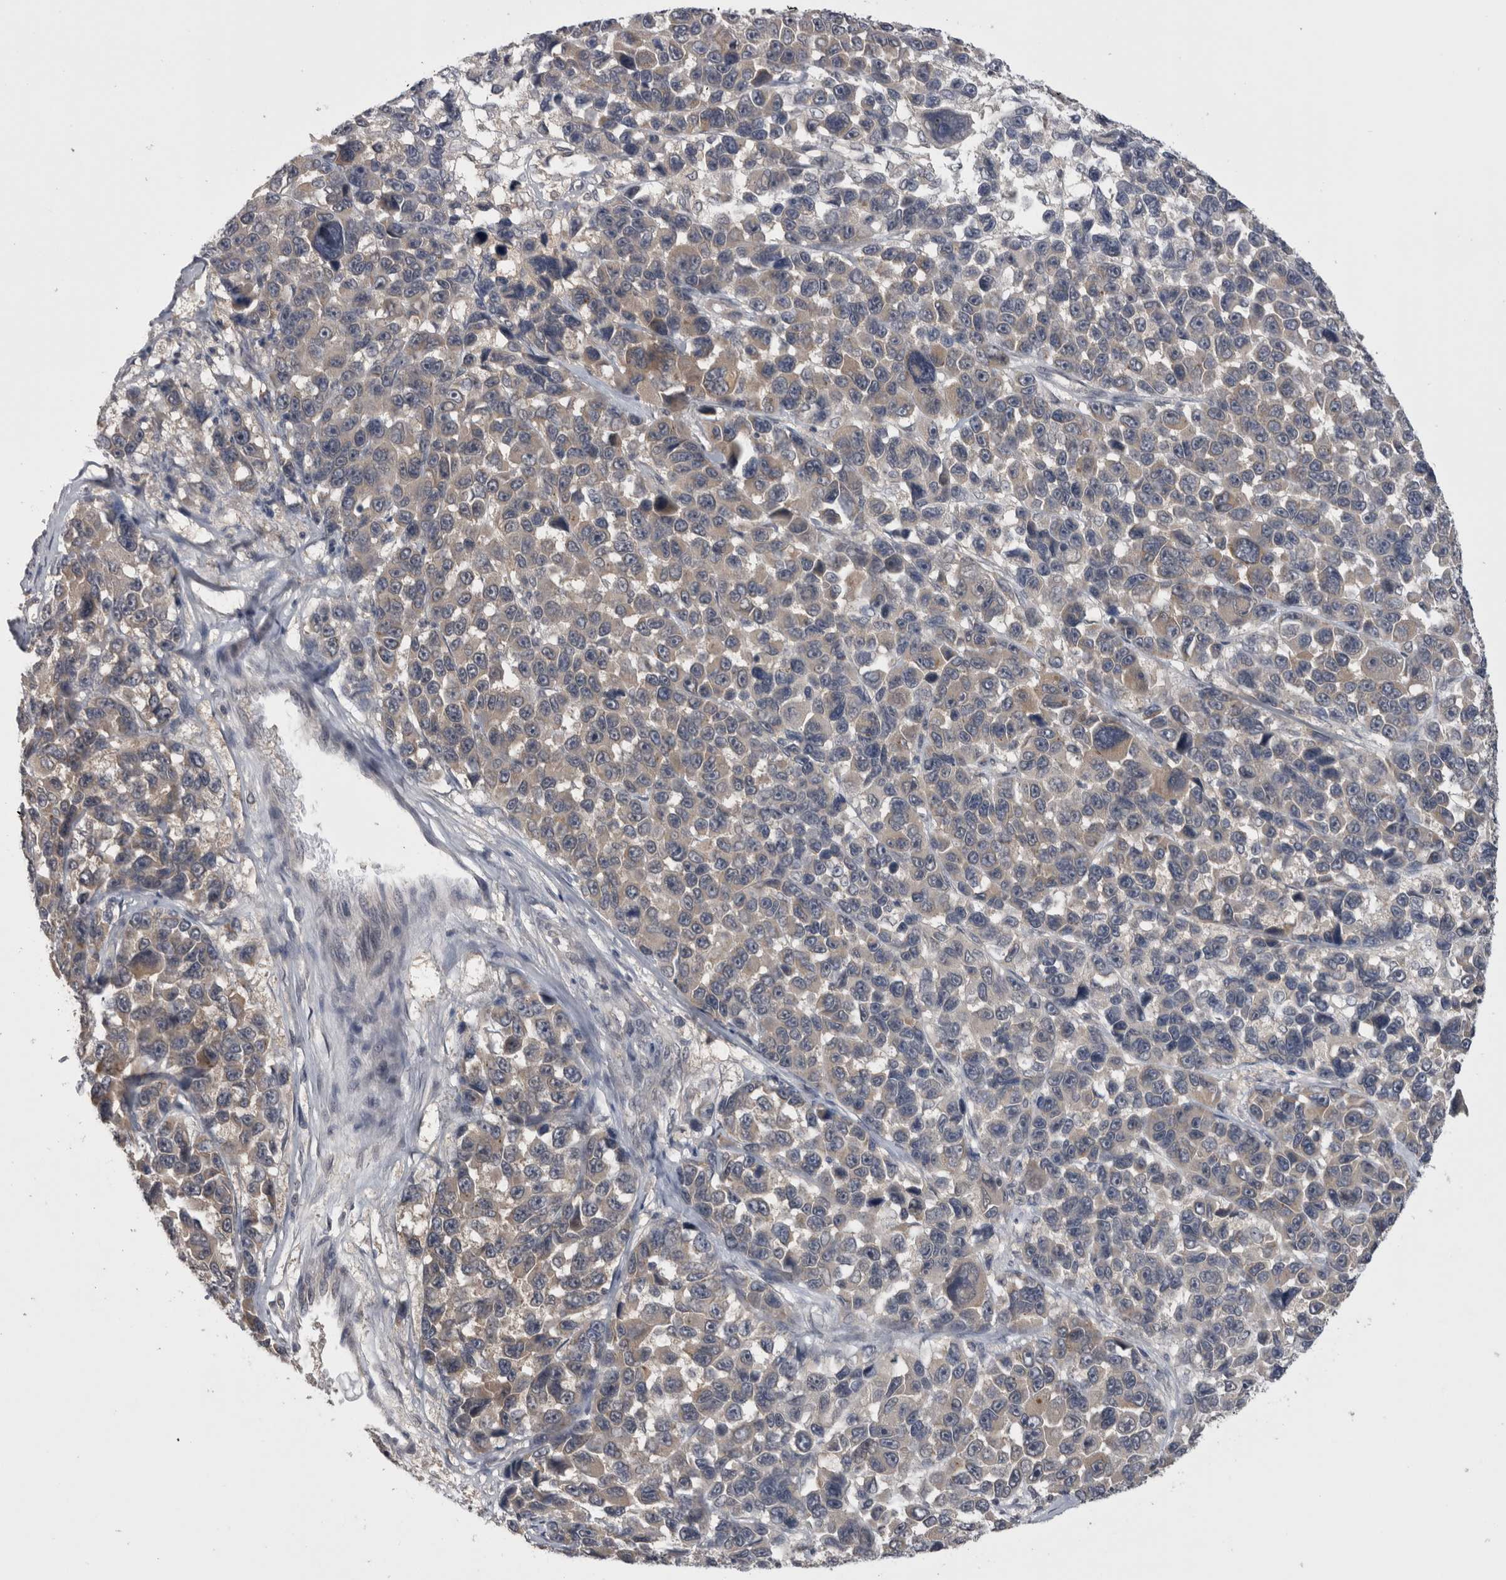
{"staining": {"intensity": "weak", "quantity": "25%-75%", "location": "cytoplasmic/membranous"}, "tissue": "melanoma", "cell_type": "Tumor cells", "image_type": "cancer", "snomed": [{"axis": "morphology", "description": "Malignant melanoma, NOS"}, {"axis": "topography", "description": "Skin"}], "caption": "This is a histology image of IHC staining of melanoma, which shows weak expression in the cytoplasmic/membranous of tumor cells.", "gene": "ZNF114", "patient": {"sex": "male", "age": 53}}